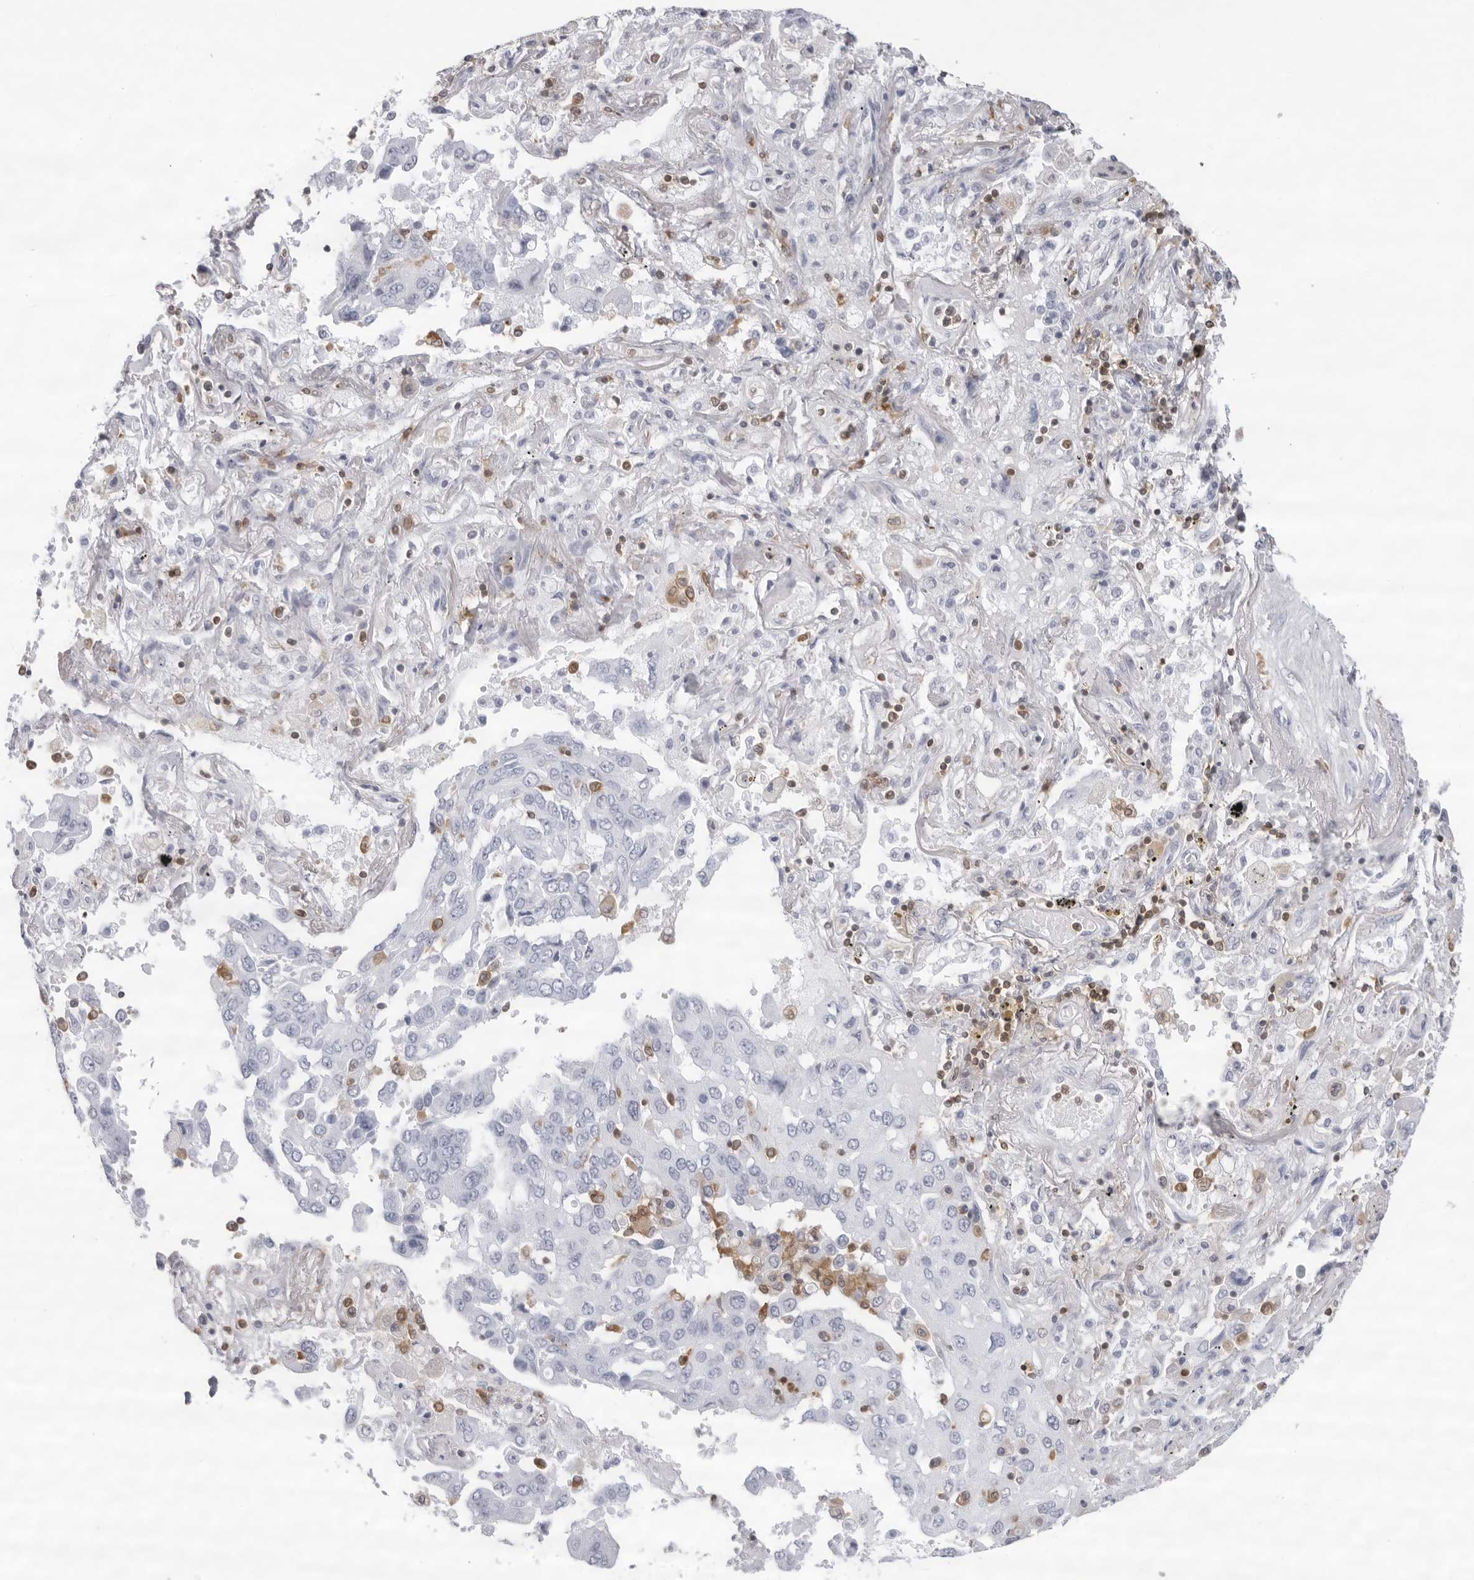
{"staining": {"intensity": "negative", "quantity": "none", "location": "none"}, "tissue": "lung cancer", "cell_type": "Tumor cells", "image_type": "cancer", "snomed": [{"axis": "morphology", "description": "Adenocarcinoma, NOS"}, {"axis": "topography", "description": "Lung"}], "caption": "Lung cancer (adenocarcinoma) was stained to show a protein in brown. There is no significant expression in tumor cells.", "gene": "FMNL1", "patient": {"sex": "female", "age": 65}}